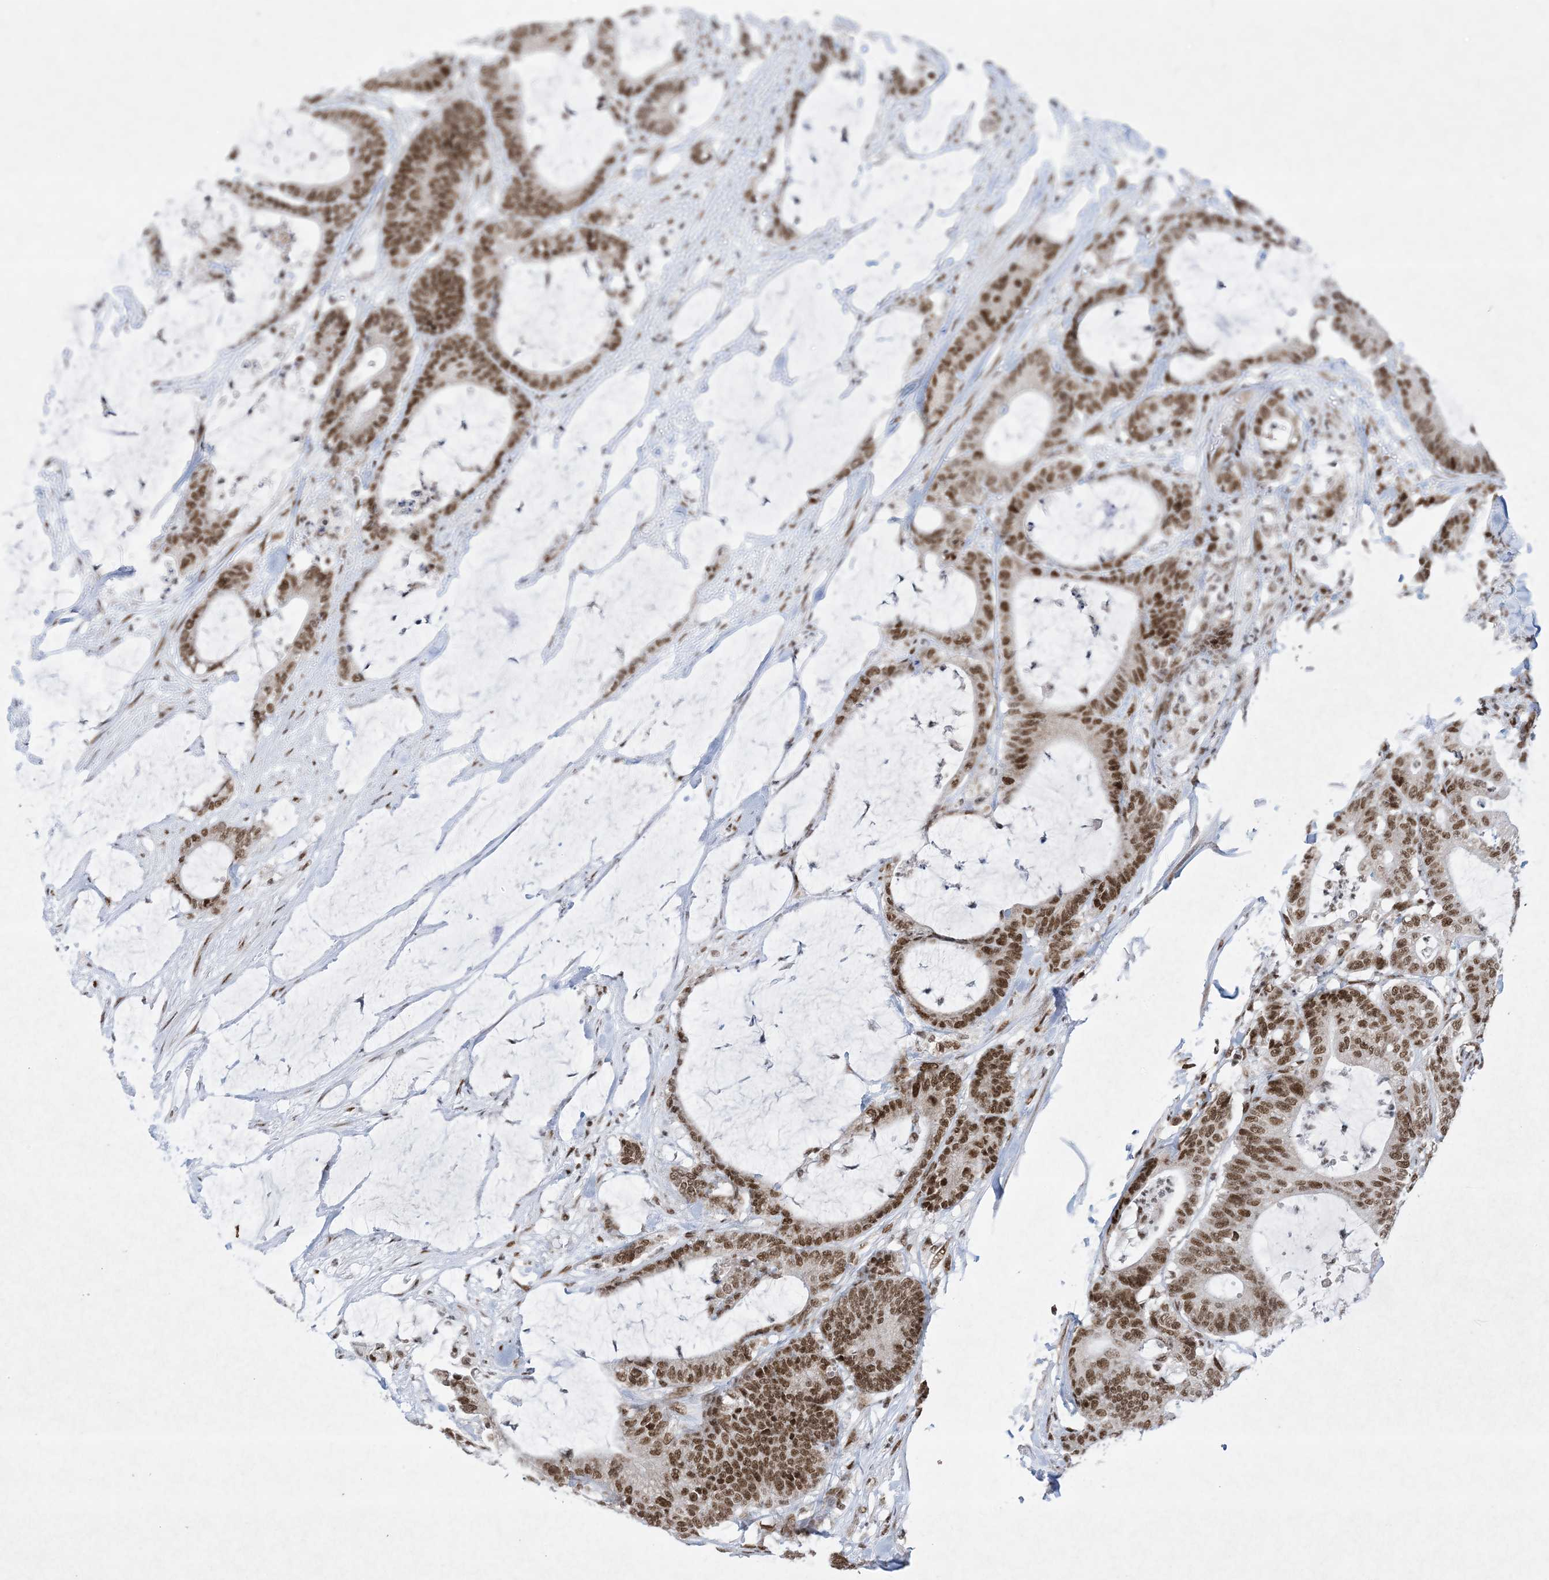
{"staining": {"intensity": "strong", "quantity": ">75%", "location": "nuclear"}, "tissue": "colorectal cancer", "cell_type": "Tumor cells", "image_type": "cancer", "snomed": [{"axis": "morphology", "description": "Adenocarcinoma, NOS"}, {"axis": "topography", "description": "Colon"}], "caption": "The micrograph displays immunohistochemical staining of colorectal cancer (adenocarcinoma). There is strong nuclear positivity is identified in approximately >75% of tumor cells.", "gene": "PKNOX2", "patient": {"sex": "female", "age": 84}}